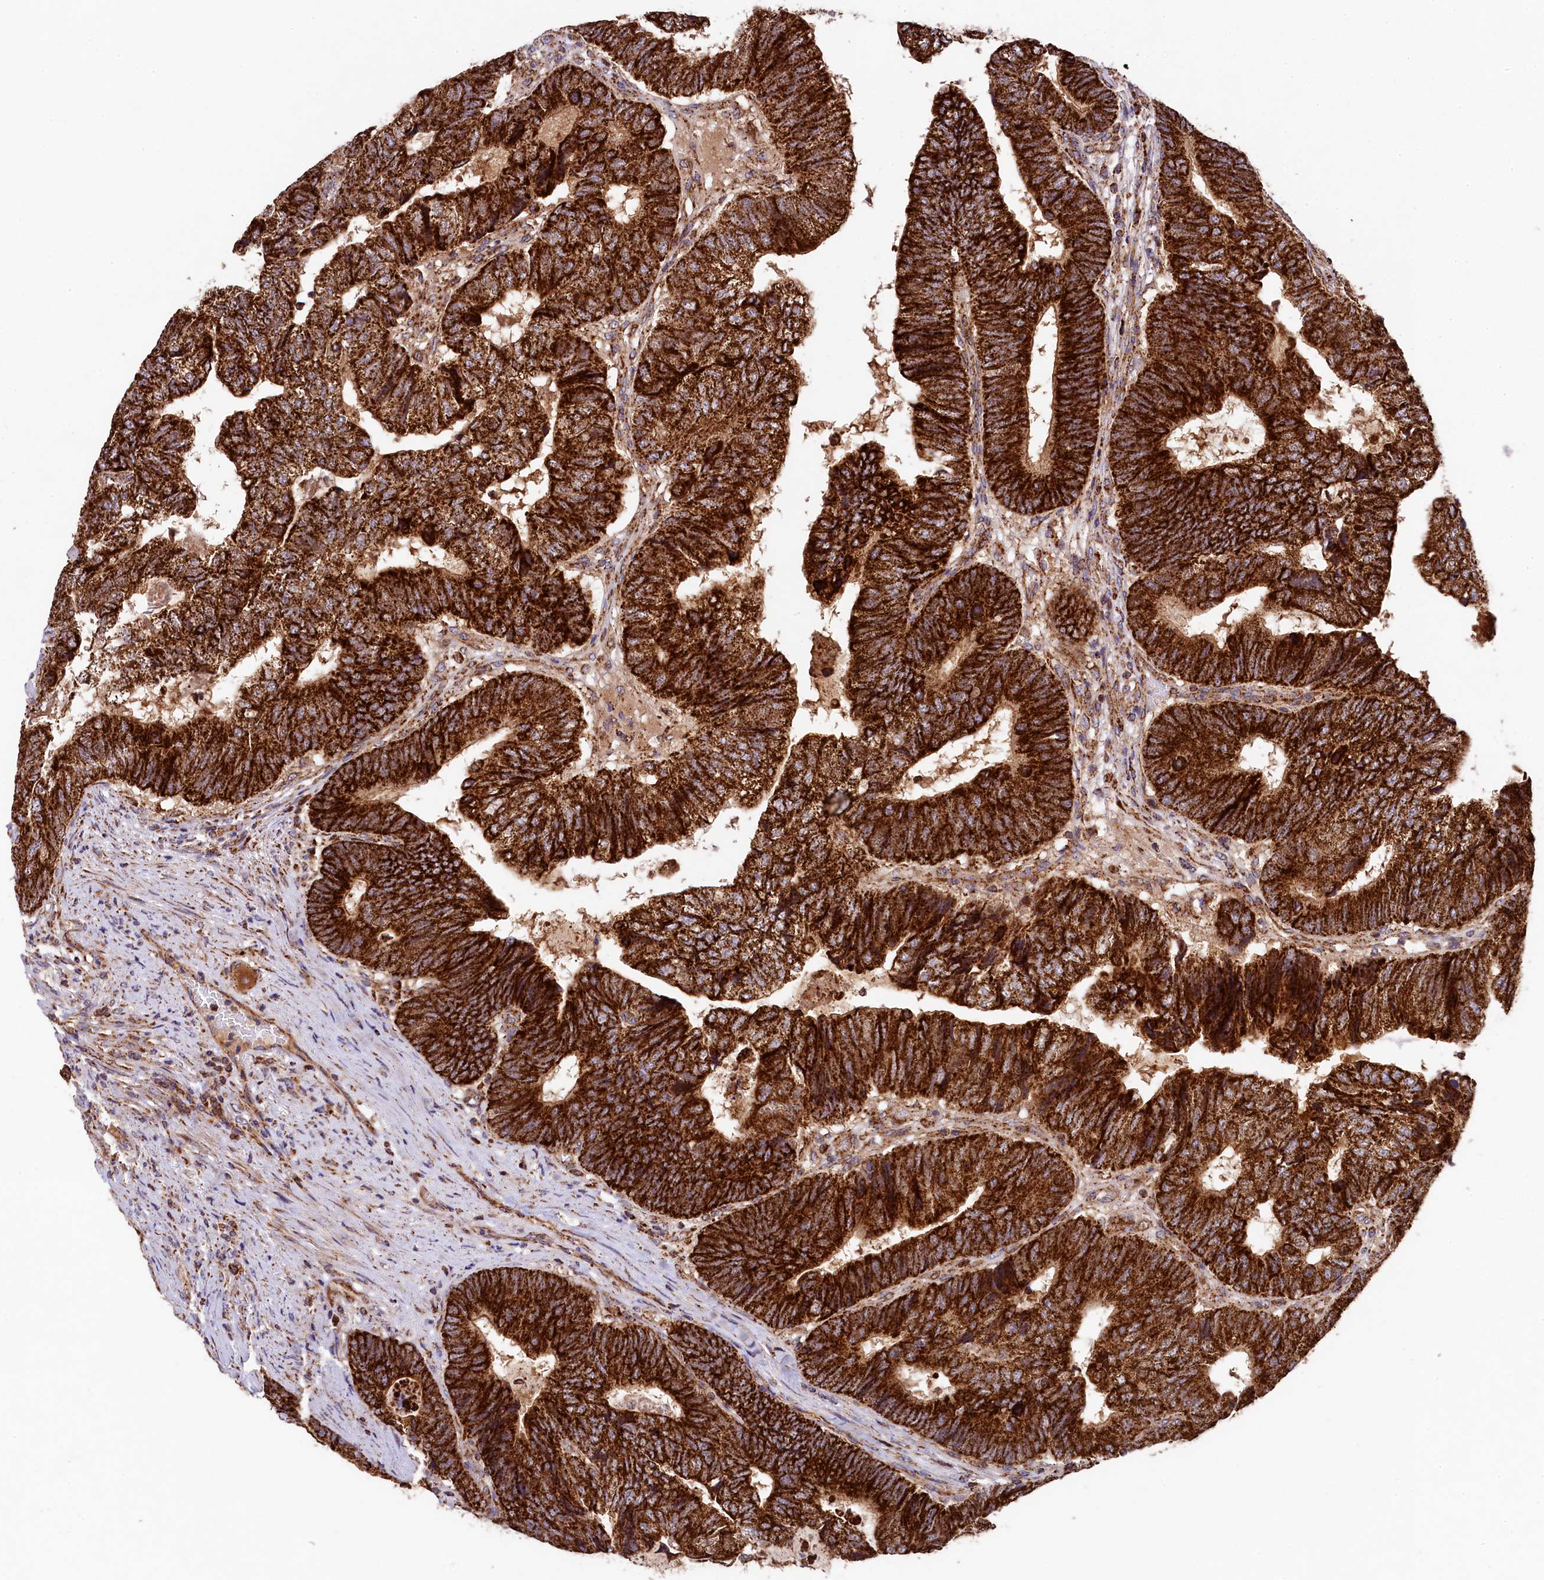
{"staining": {"intensity": "strong", "quantity": ">75%", "location": "cytoplasmic/membranous"}, "tissue": "colorectal cancer", "cell_type": "Tumor cells", "image_type": "cancer", "snomed": [{"axis": "morphology", "description": "Adenocarcinoma, NOS"}, {"axis": "topography", "description": "Colon"}], "caption": "Adenocarcinoma (colorectal) tissue exhibits strong cytoplasmic/membranous positivity in about >75% of tumor cells", "gene": "CLYBL", "patient": {"sex": "female", "age": 67}}